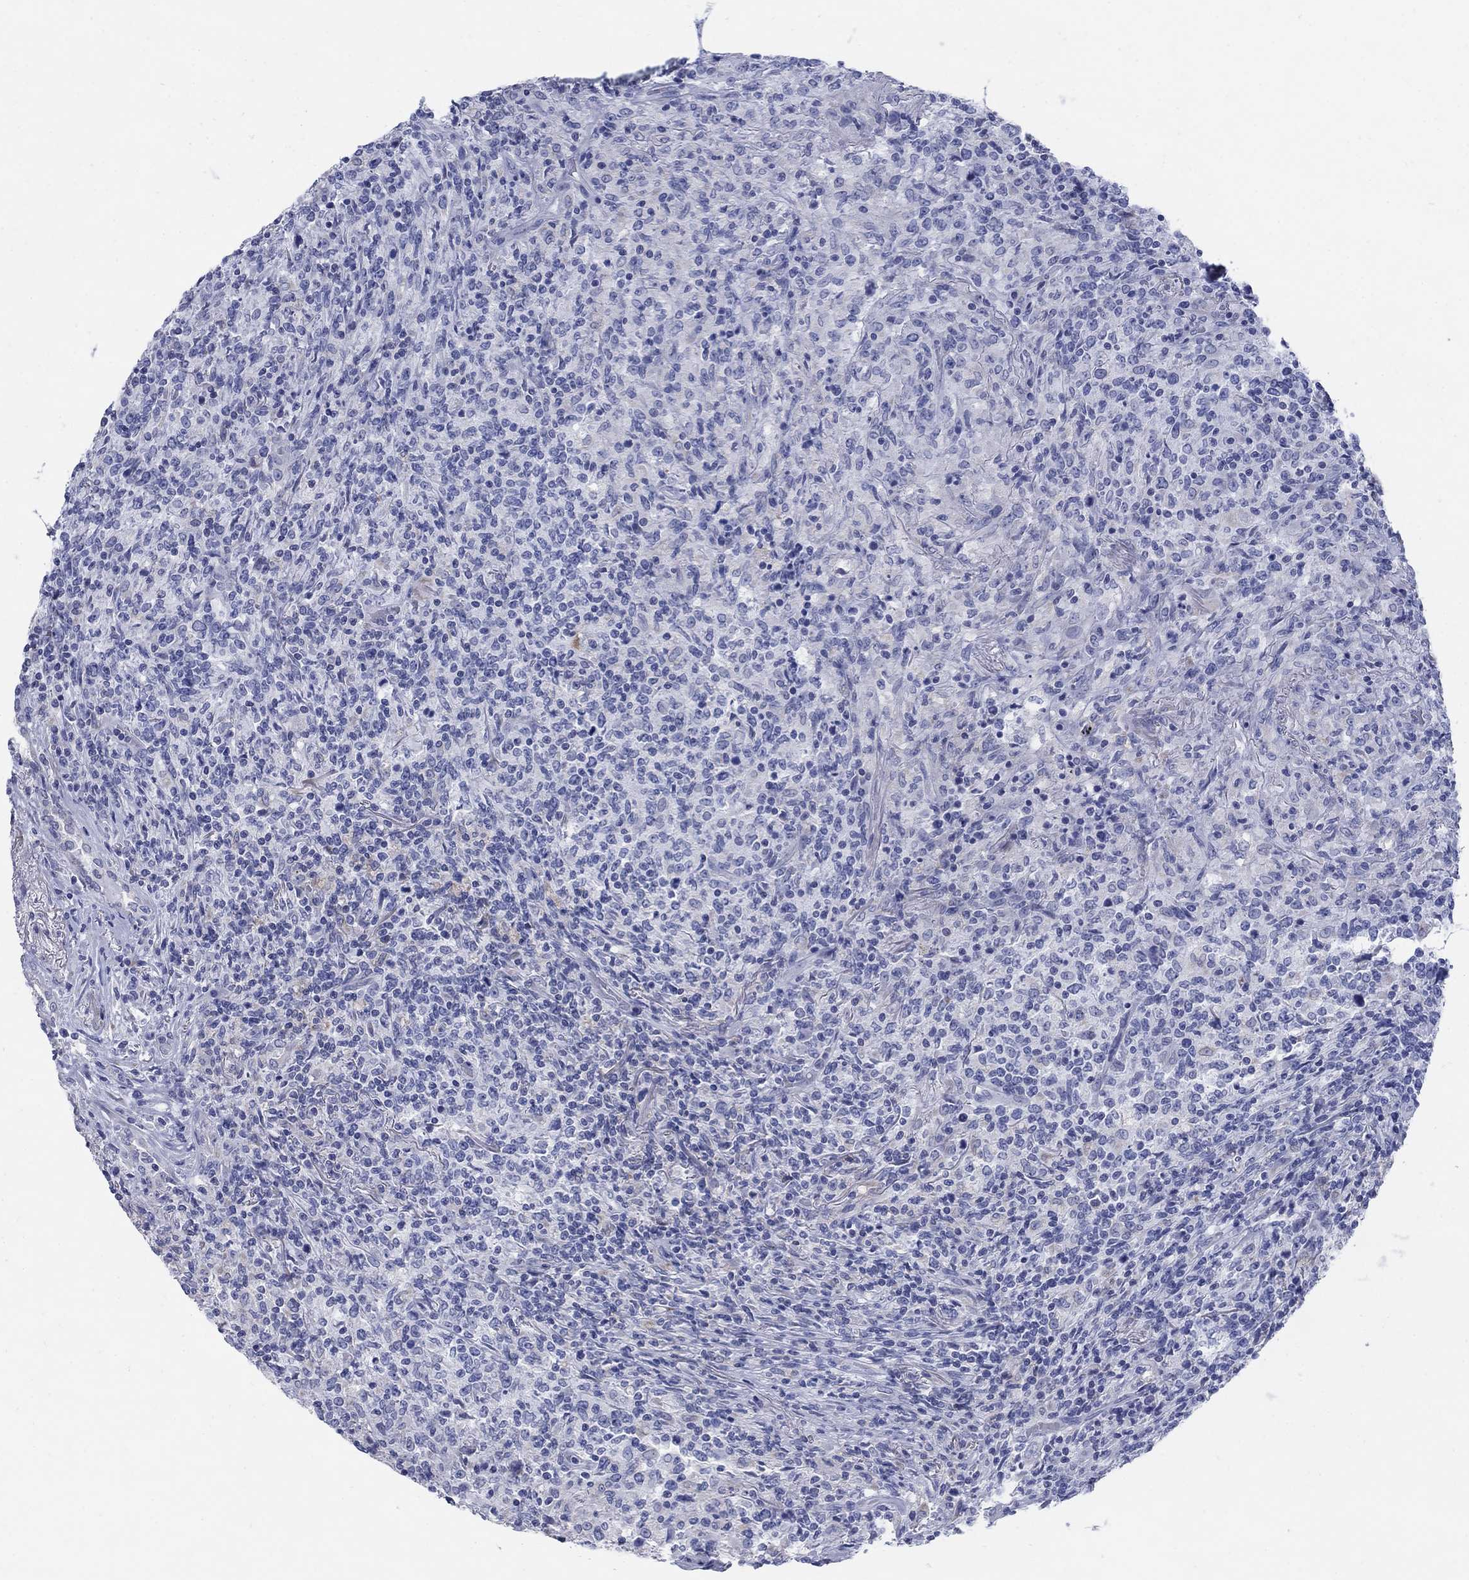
{"staining": {"intensity": "negative", "quantity": "none", "location": "none"}, "tissue": "lymphoma", "cell_type": "Tumor cells", "image_type": "cancer", "snomed": [{"axis": "morphology", "description": "Malignant lymphoma, non-Hodgkin's type, High grade"}, {"axis": "topography", "description": "Lung"}], "caption": "Immunohistochemical staining of human lymphoma displays no significant expression in tumor cells.", "gene": "SCCPDH", "patient": {"sex": "male", "age": 79}}